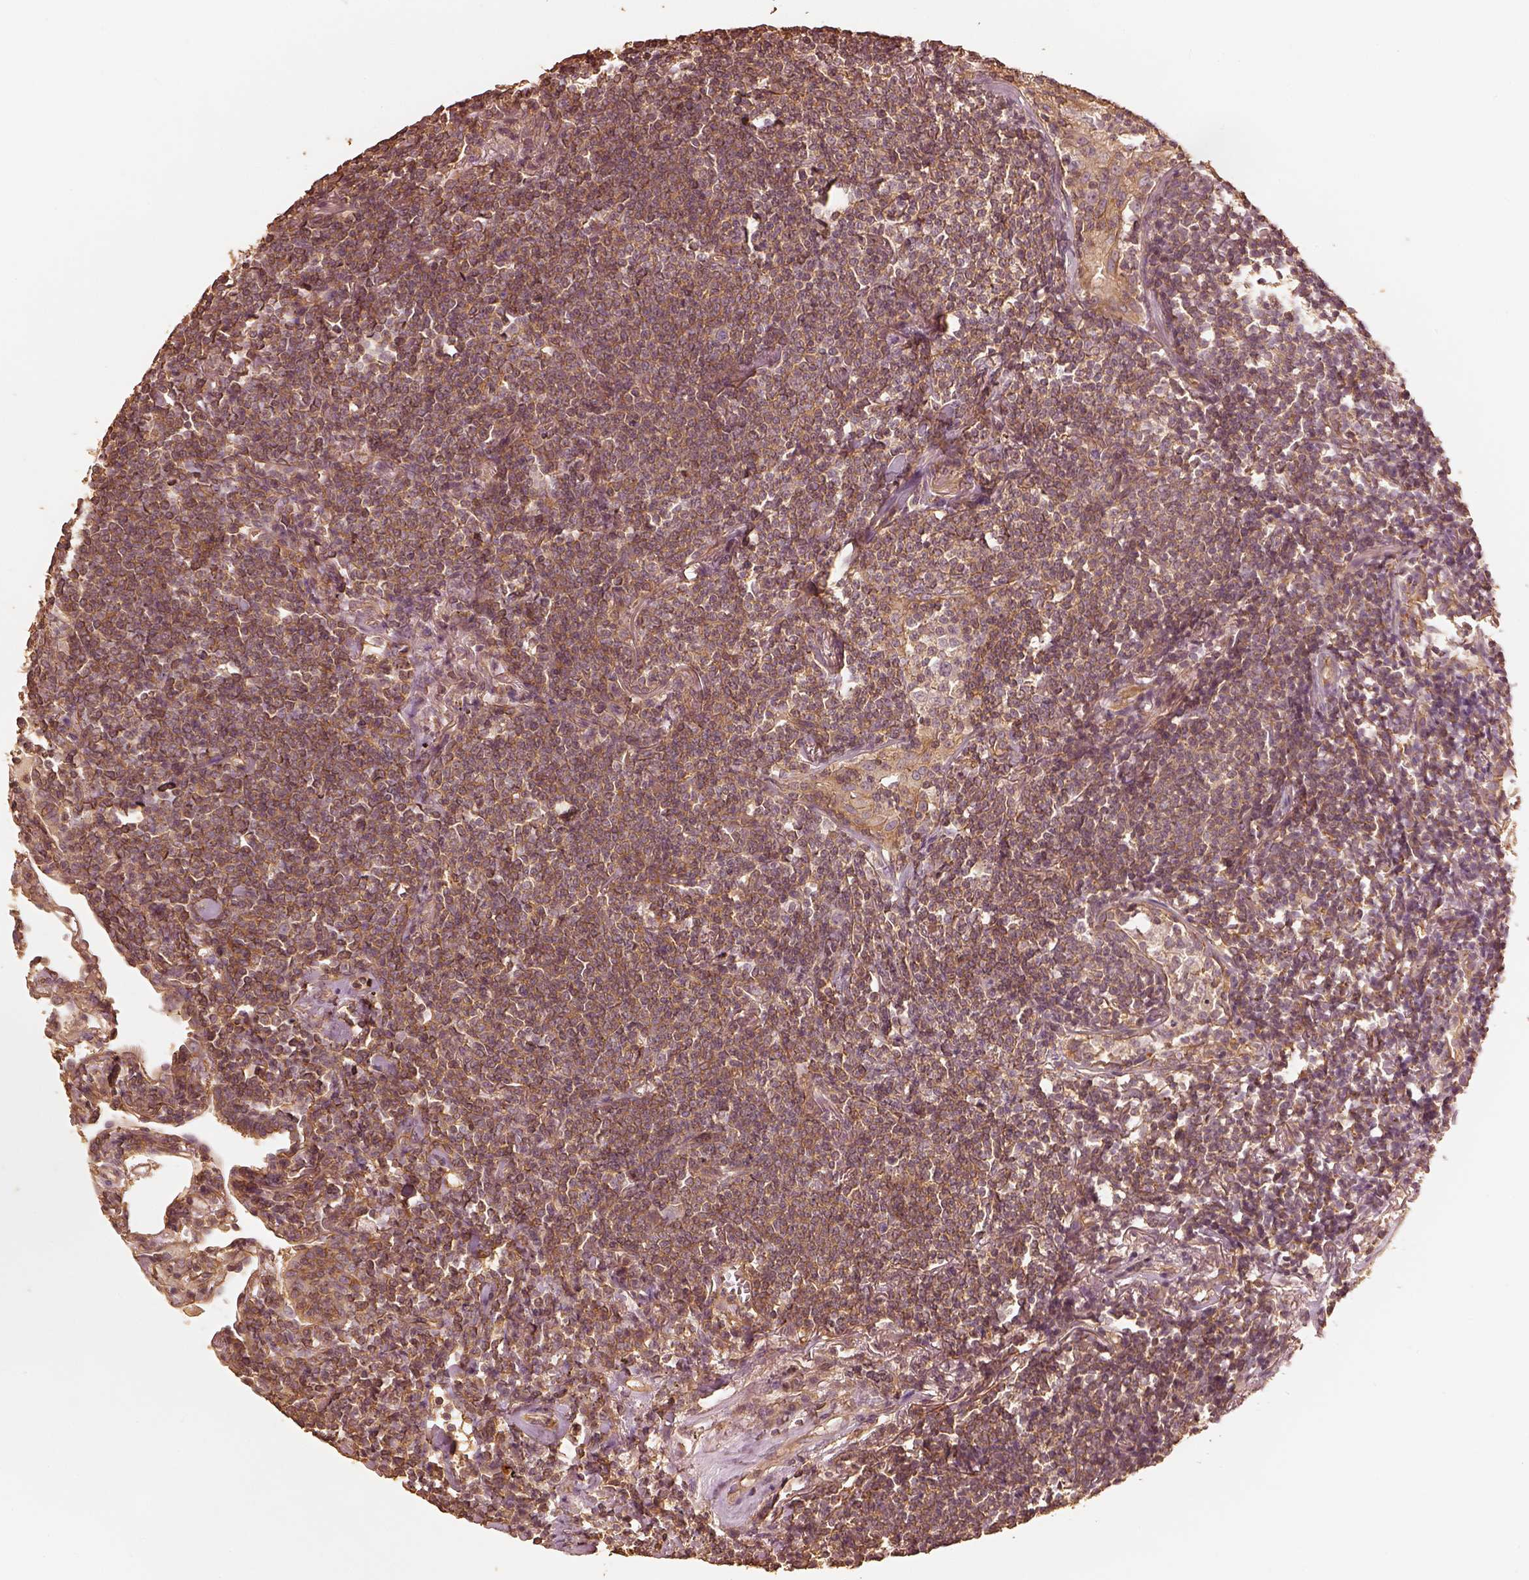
{"staining": {"intensity": "moderate", "quantity": ">75%", "location": "cytoplasmic/membranous"}, "tissue": "lymphoma", "cell_type": "Tumor cells", "image_type": "cancer", "snomed": [{"axis": "morphology", "description": "Malignant lymphoma, non-Hodgkin's type, Low grade"}, {"axis": "topography", "description": "Lung"}], "caption": "Immunohistochemical staining of human malignant lymphoma, non-Hodgkin's type (low-grade) exhibits medium levels of moderate cytoplasmic/membranous protein staining in about >75% of tumor cells.", "gene": "WDR7", "patient": {"sex": "female", "age": 71}}